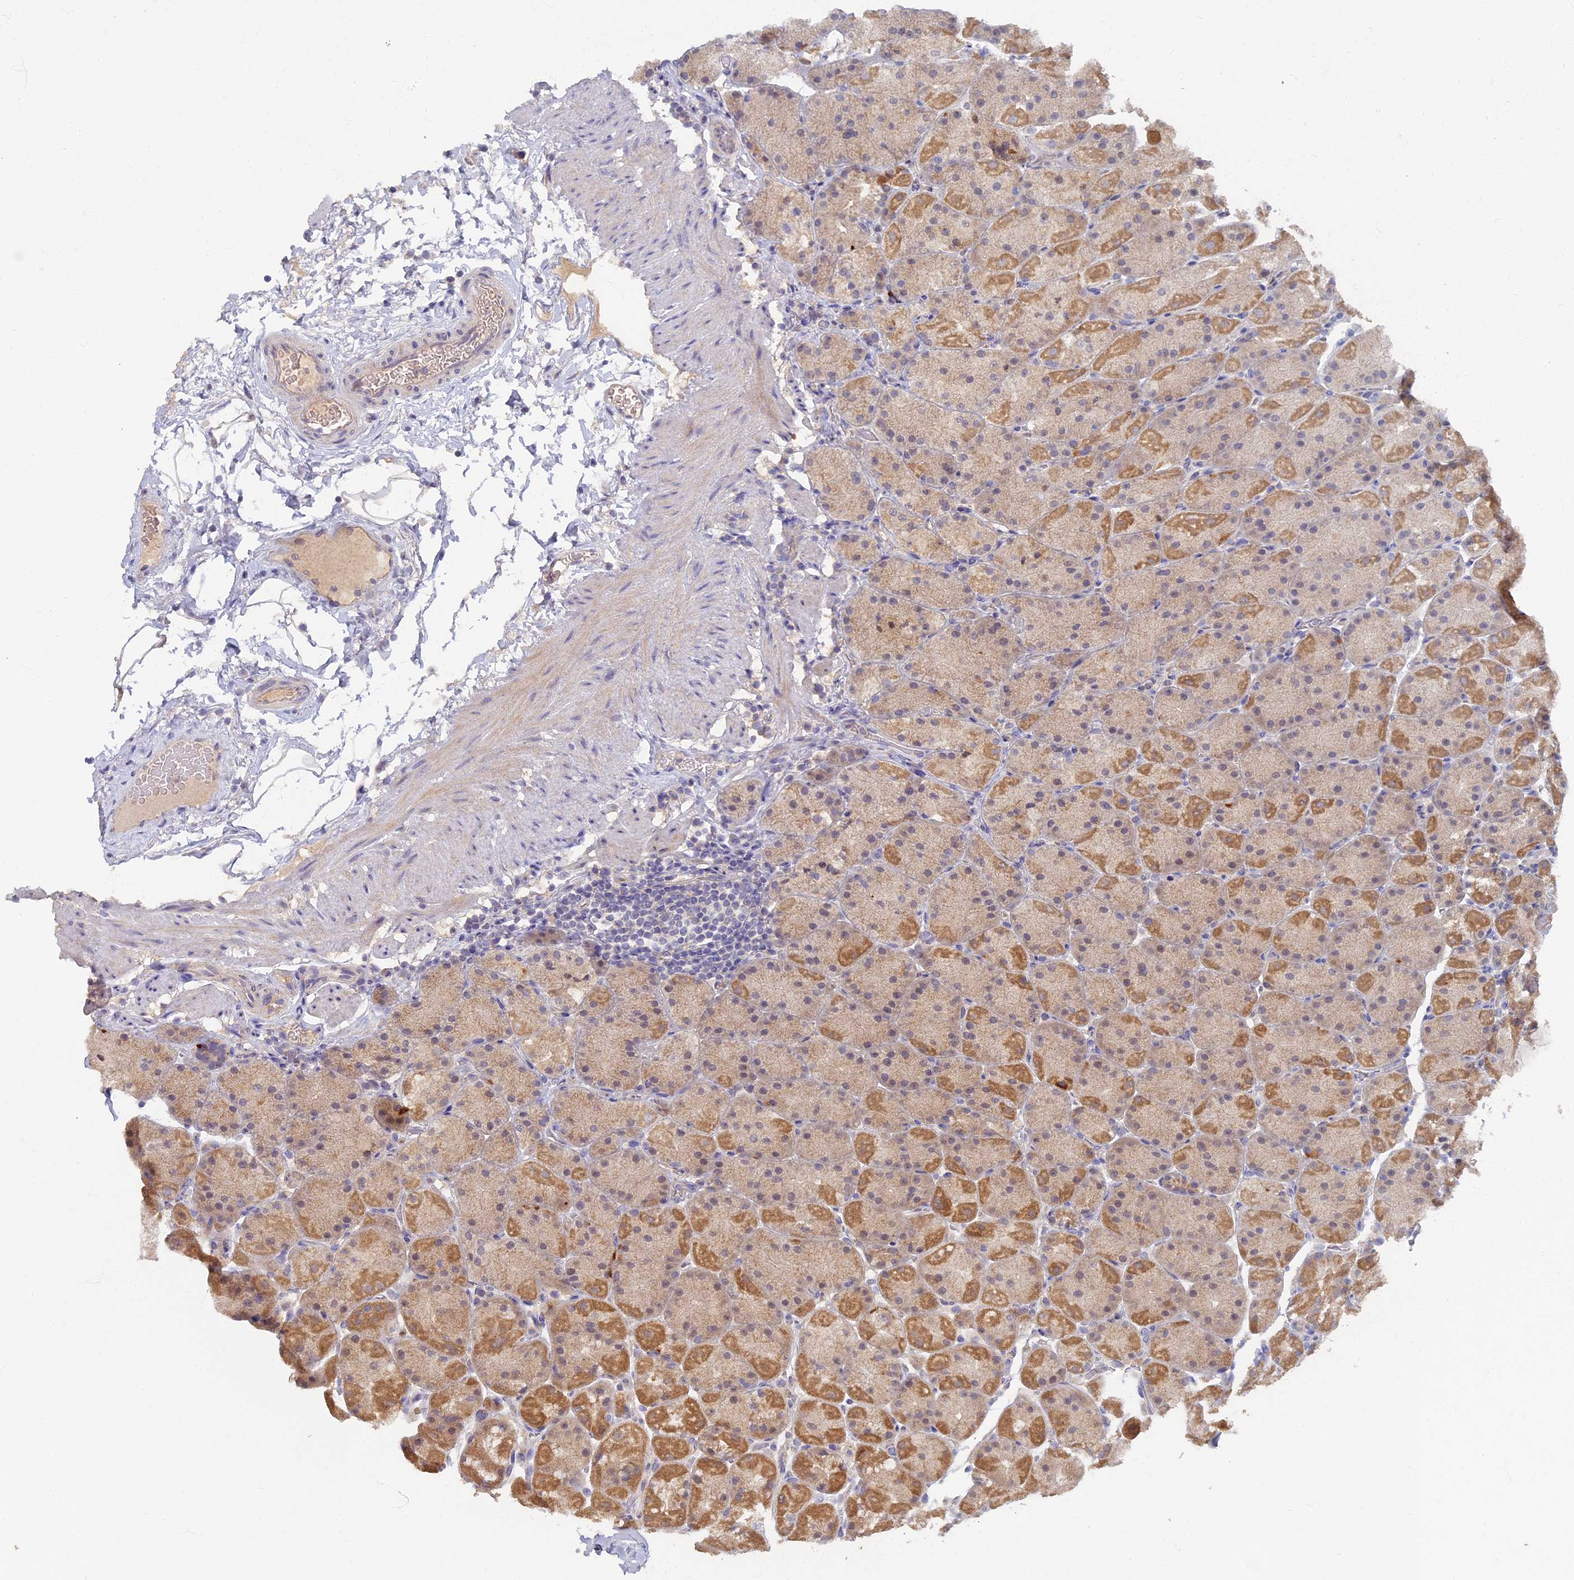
{"staining": {"intensity": "moderate", "quantity": ">75%", "location": "cytoplasmic/membranous"}, "tissue": "stomach", "cell_type": "Glandular cells", "image_type": "normal", "snomed": [{"axis": "morphology", "description": "Normal tissue, NOS"}, {"axis": "topography", "description": "Stomach, upper"}, {"axis": "topography", "description": "Stomach, lower"}], "caption": "Protein expression by IHC reveals moderate cytoplasmic/membranous positivity in about >75% of glandular cells in normal stomach.", "gene": "RSPH3", "patient": {"sex": "male", "age": 67}}